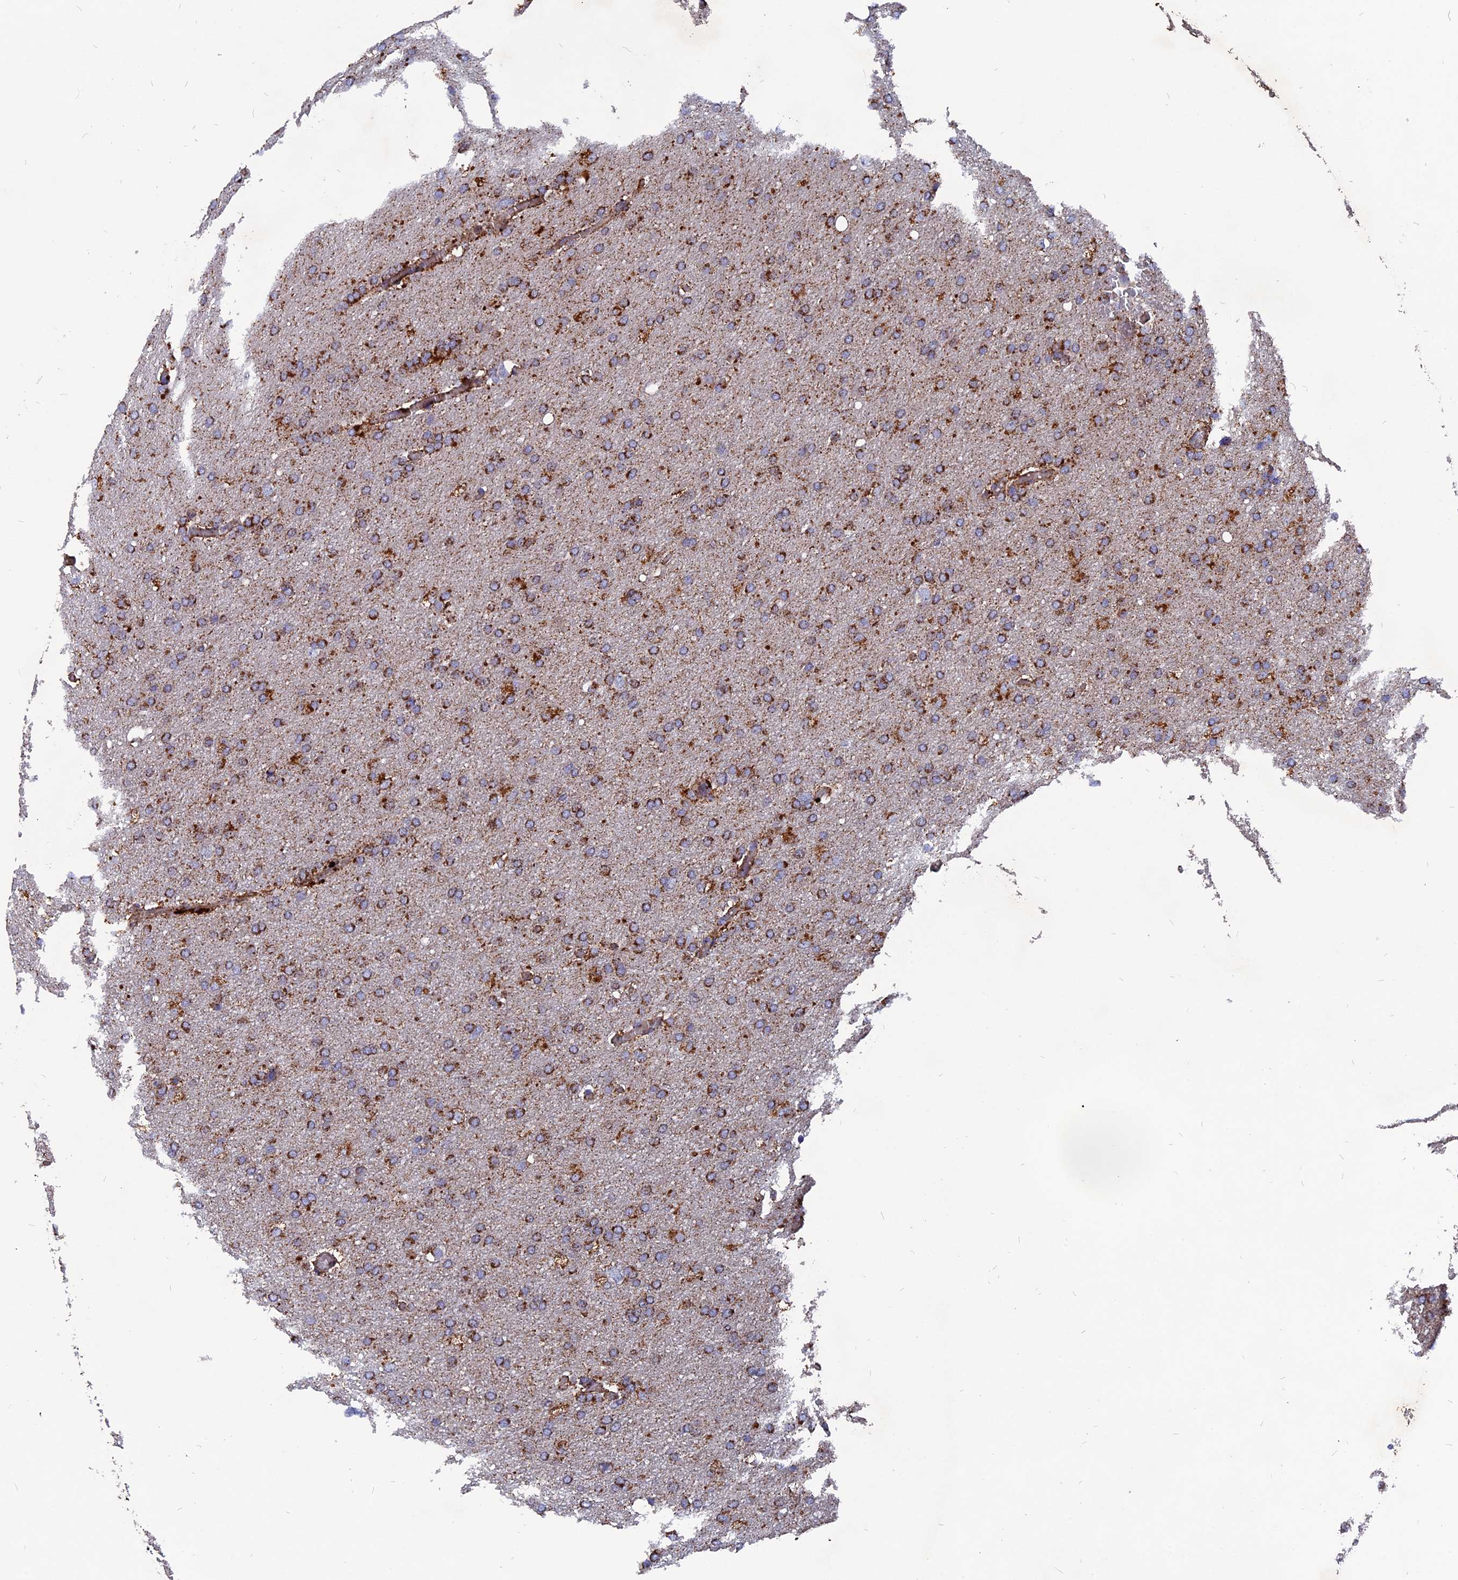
{"staining": {"intensity": "strong", "quantity": ">75%", "location": "cytoplasmic/membranous"}, "tissue": "glioma", "cell_type": "Tumor cells", "image_type": "cancer", "snomed": [{"axis": "morphology", "description": "Glioma, malignant, High grade"}, {"axis": "topography", "description": "Cerebral cortex"}], "caption": "Immunohistochemical staining of glioma reveals high levels of strong cytoplasmic/membranous staining in approximately >75% of tumor cells.", "gene": "TGFA", "patient": {"sex": "female", "age": 36}}